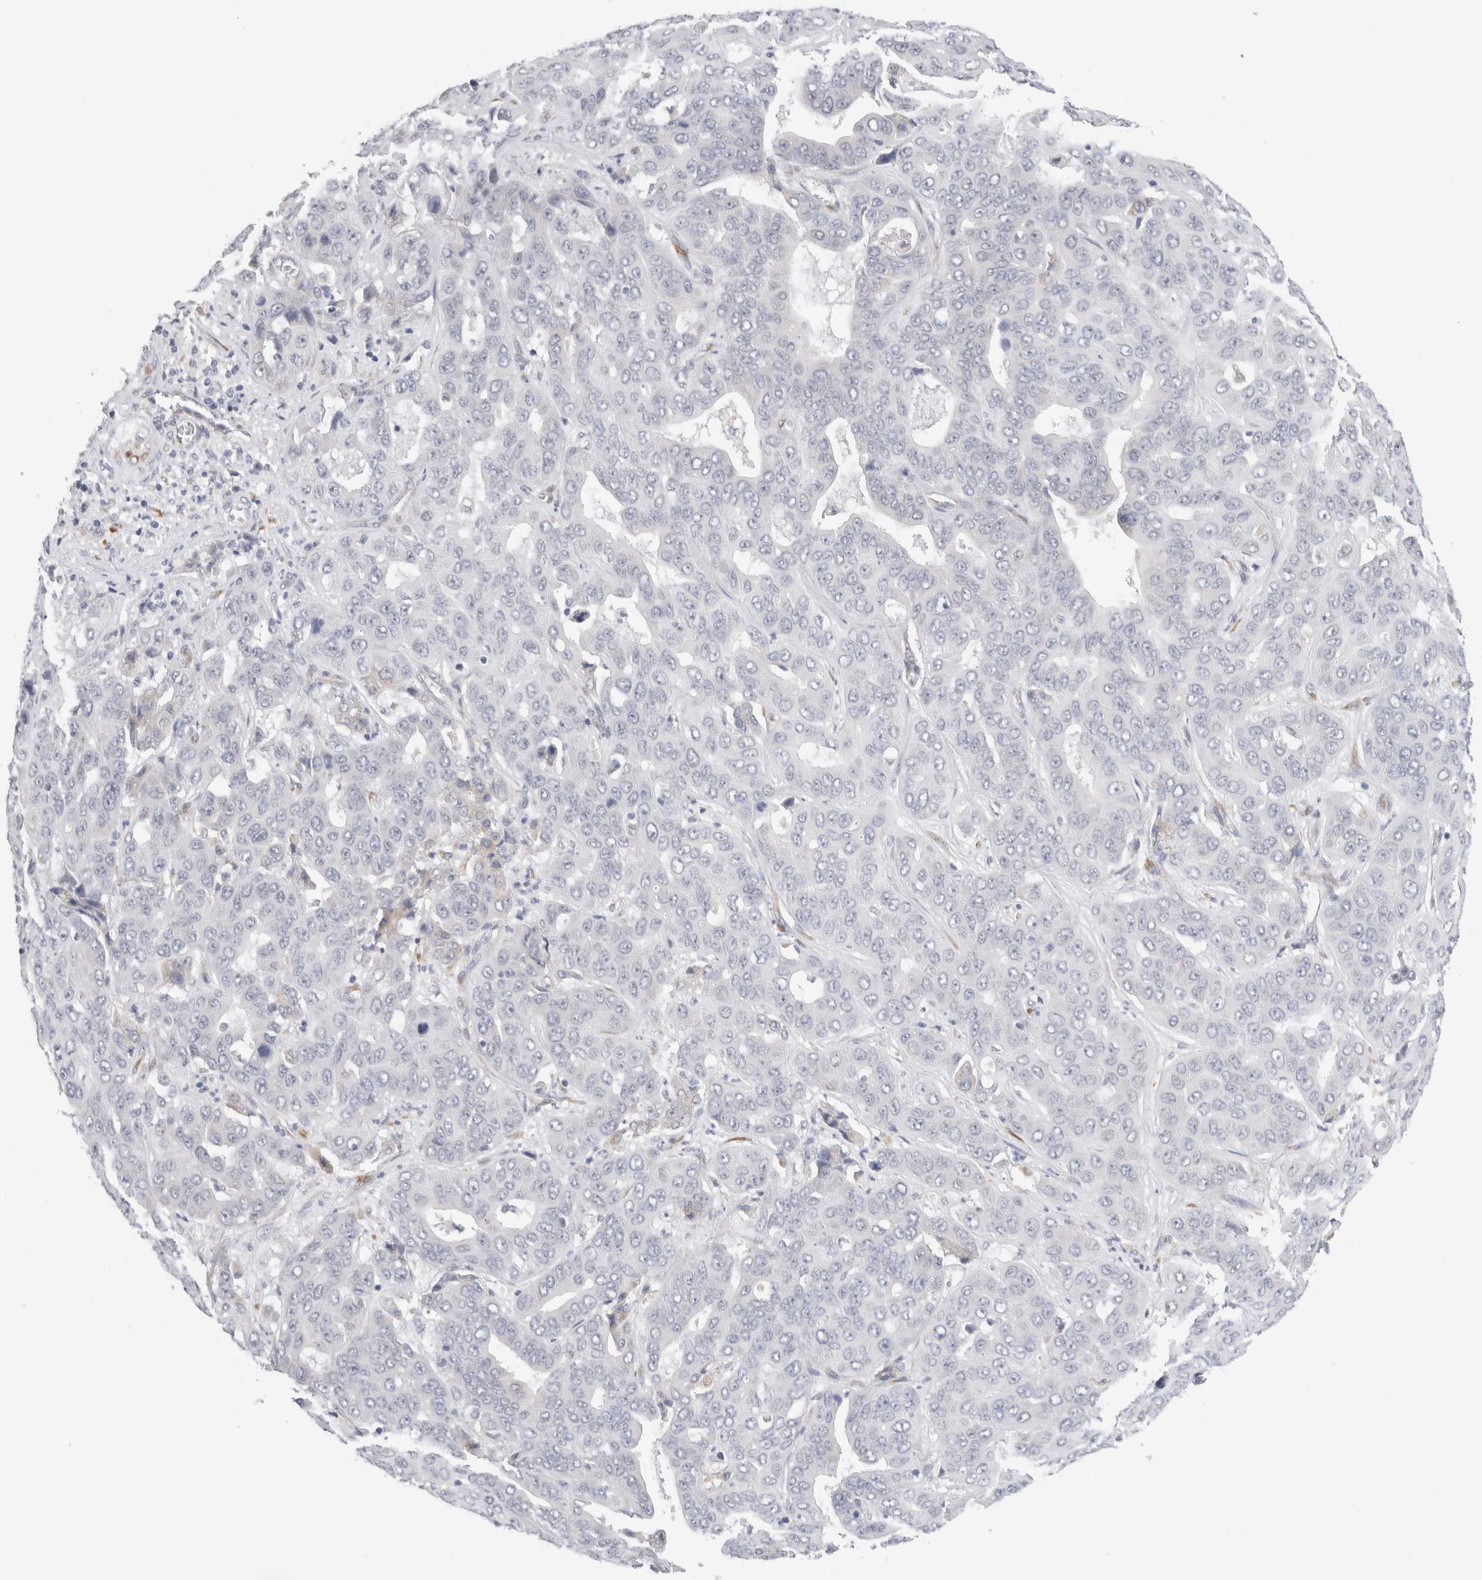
{"staining": {"intensity": "negative", "quantity": "none", "location": "none"}, "tissue": "liver cancer", "cell_type": "Tumor cells", "image_type": "cancer", "snomed": [{"axis": "morphology", "description": "Cholangiocarcinoma"}, {"axis": "topography", "description": "Liver"}], "caption": "High power microscopy image of an immunohistochemistry micrograph of liver cholangiocarcinoma, revealing no significant positivity in tumor cells. (Brightfield microscopy of DAB (3,3'-diaminobenzidine) immunohistochemistry (IHC) at high magnification).", "gene": "HDLBP", "patient": {"sex": "female", "age": 52}}